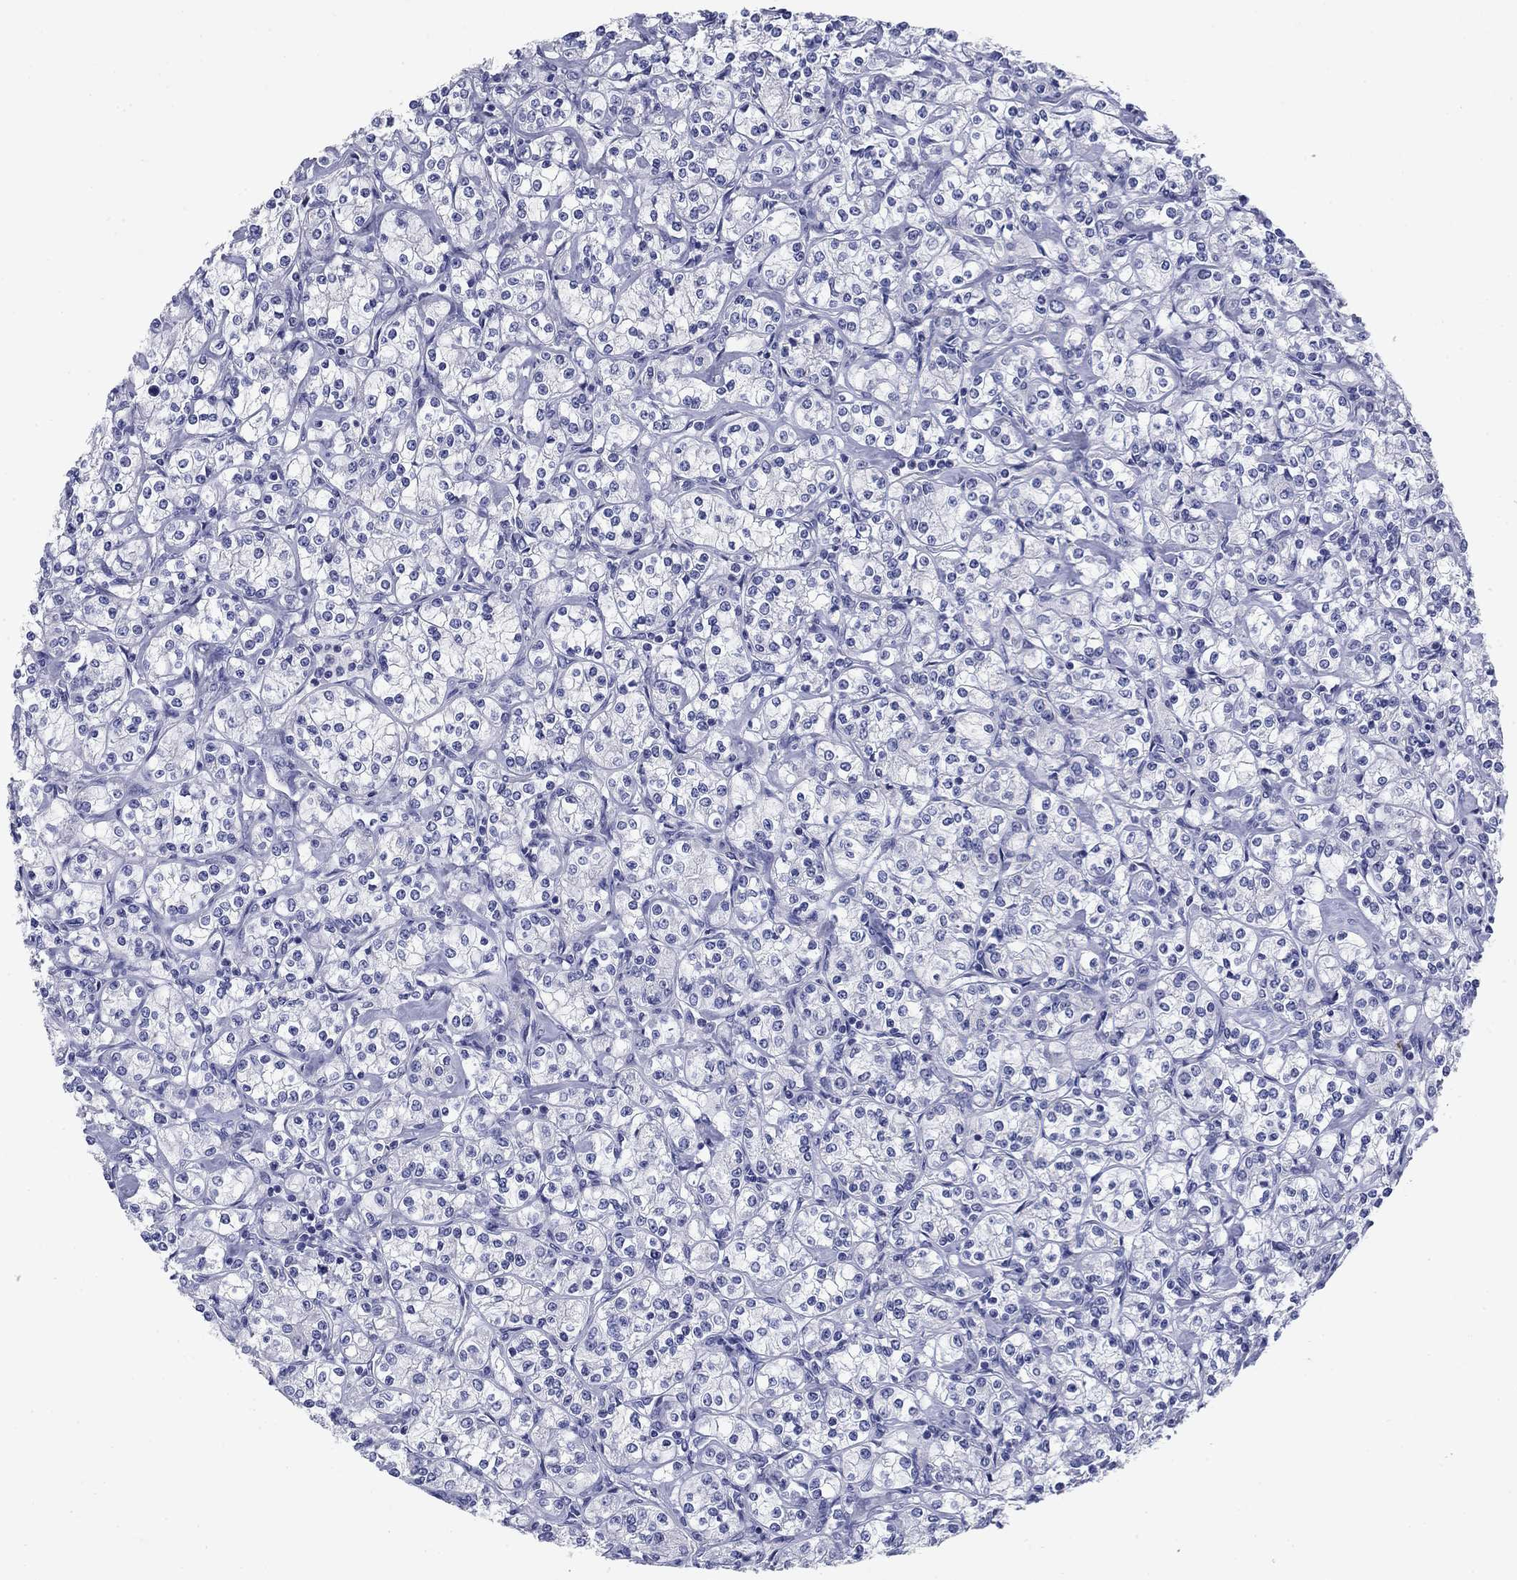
{"staining": {"intensity": "negative", "quantity": "none", "location": "none"}, "tissue": "renal cancer", "cell_type": "Tumor cells", "image_type": "cancer", "snomed": [{"axis": "morphology", "description": "Adenocarcinoma, NOS"}, {"axis": "topography", "description": "Kidney"}], "caption": "Tumor cells show no significant protein staining in renal adenocarcinoma. (DAB immunohistochemistry visualized using brightfield microscopy, high magnification).", "gene": "PRKCG", "patient": {"sex": "male", "age": 77}}